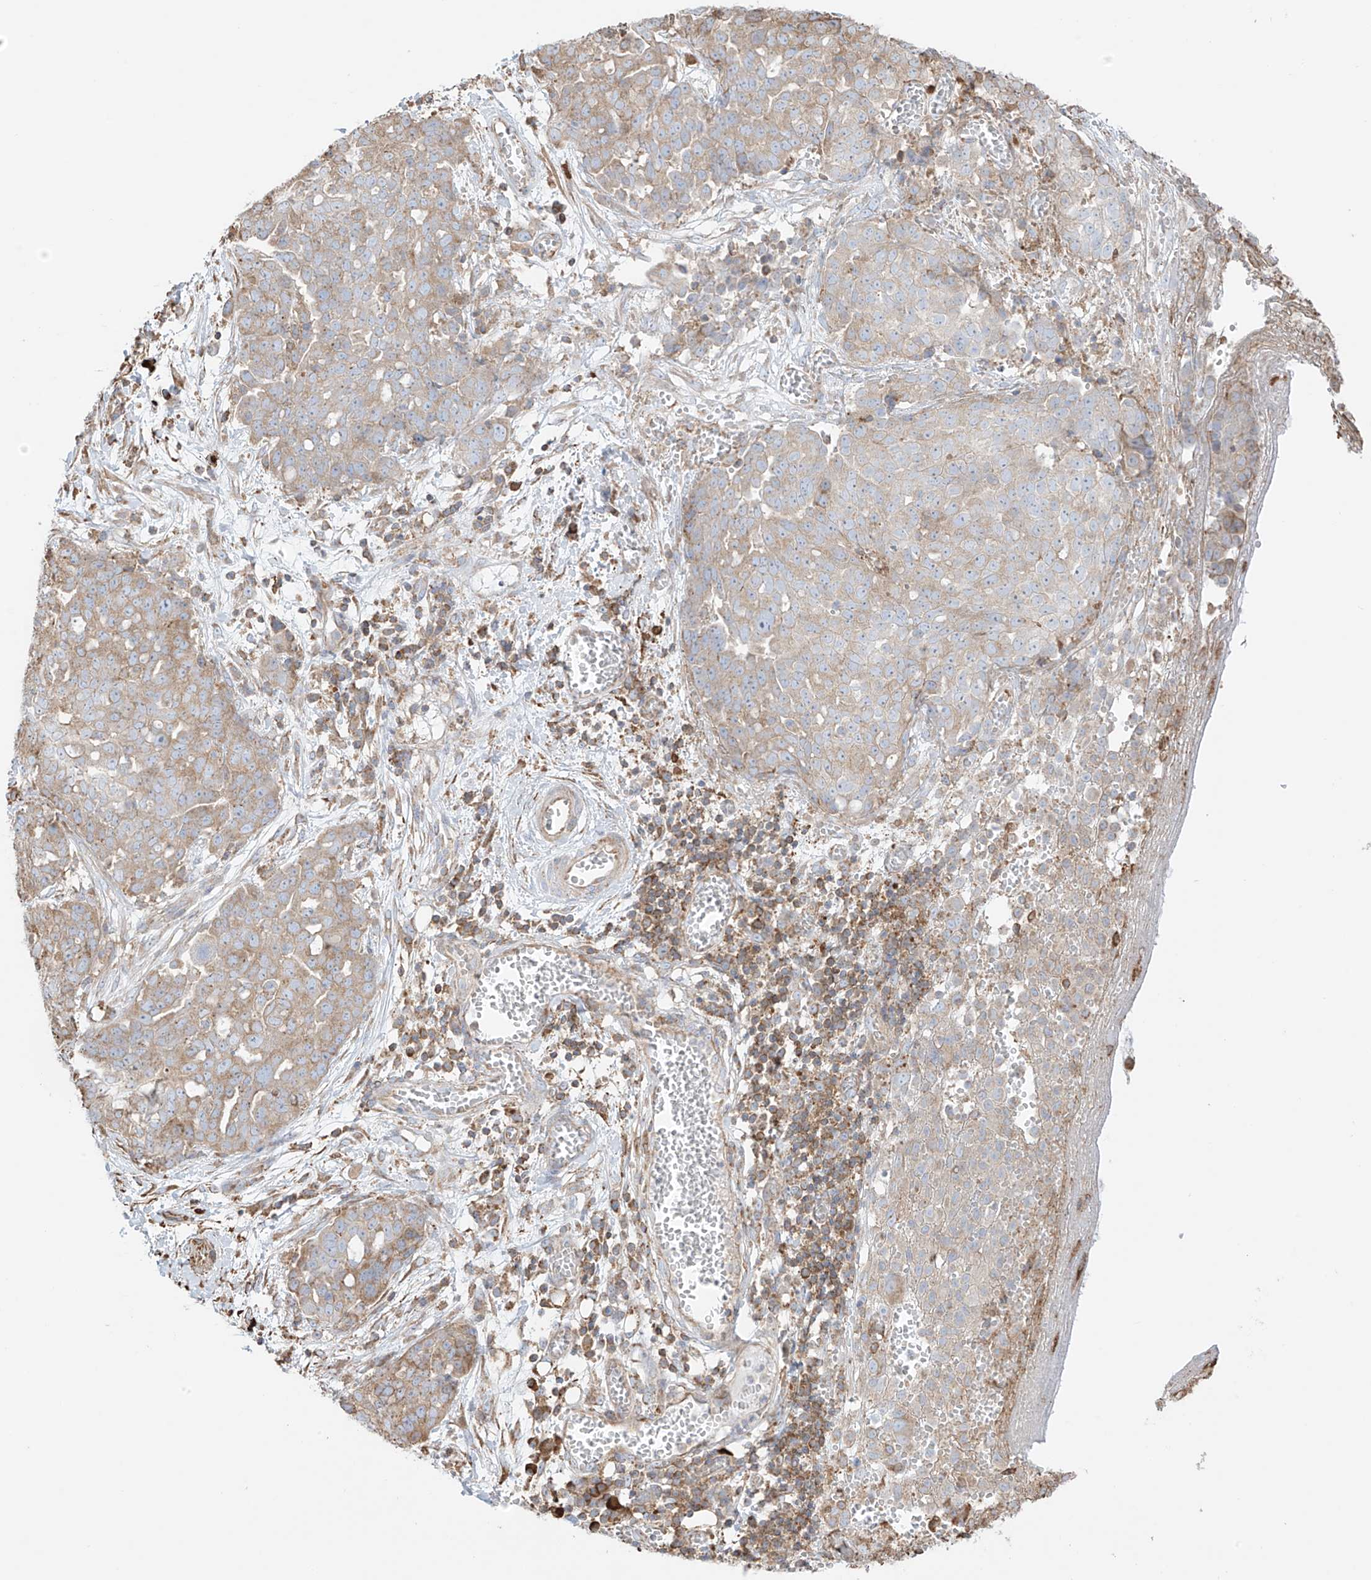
{"staining": {"intensity": "moderate", "quantity": ">75%", "location": "cytoplasmic/membranous"}, "tissue": "ovarian cancer", "cell_type": "Tumor cells", "image_type": "cancer", "snomed": [{"axis": "morphology", "description": "Cystadenocarcinoma, serous, NOS"}, {"axis": "topography", "description": "Soft tissue"}, {"axis": "topography", "description": "Ovary"}], "caption": "Immunohistochemistry image of human serous cystadenocarcinoma (ovarian) stained for a protein (brown), which exhibits medium levels of moderate cytoplasmic/membranous positivity in approximately >75% of tumor cells.", "gene": "XKR3", "patient": {"sex": "female", "age": 57}}